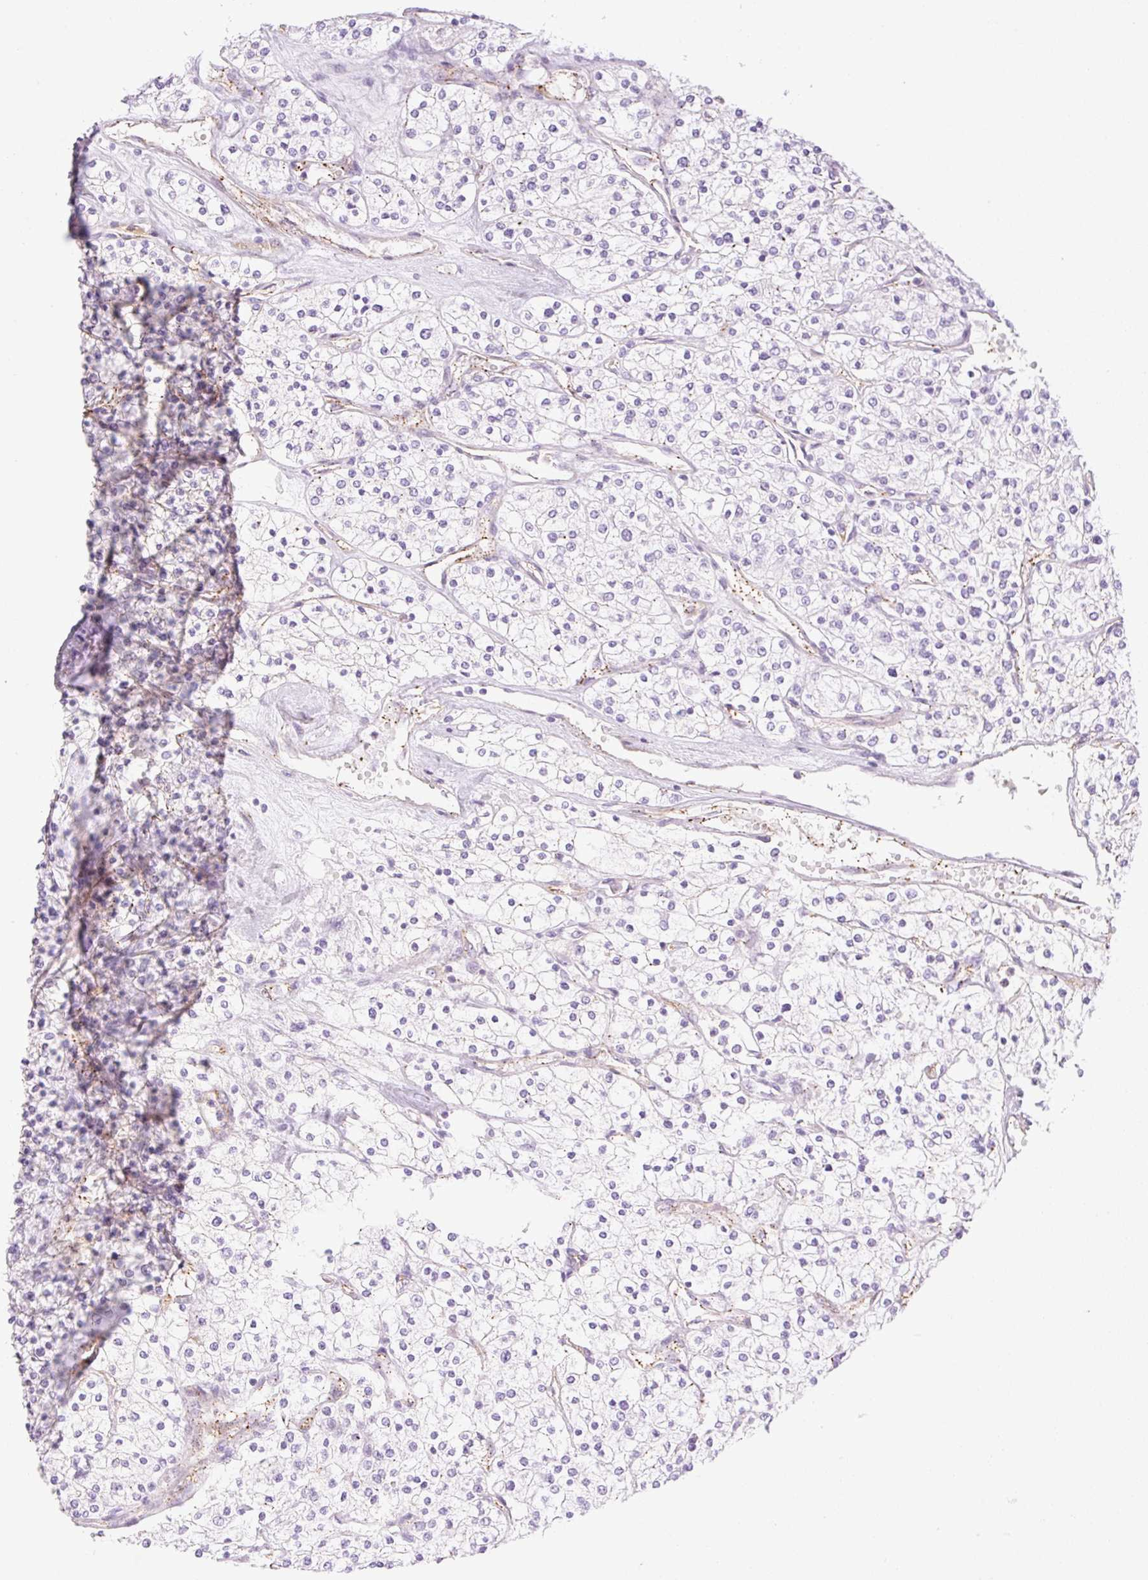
{"staining": {"intensity": "negative", "quantity": "none", "location": "none"}, "tissue": "renal cancer", "cell_type": "Tumor cells", "image_type": "cancer", "snomed": [{"axis": "morphology", "description": "Adenocarcinoma, NOS"}, {"axis": "topography", "description": "Kidney"}], "caption": "This image is of adenocarcinoma (renal) stained with immunohistochemistry to label a protein in brown with the nuclei are counter-stained blue. There is no positivity in tumor cells.", "gene": "EHD3", "patient": {"sex": "male", "age": 80}}